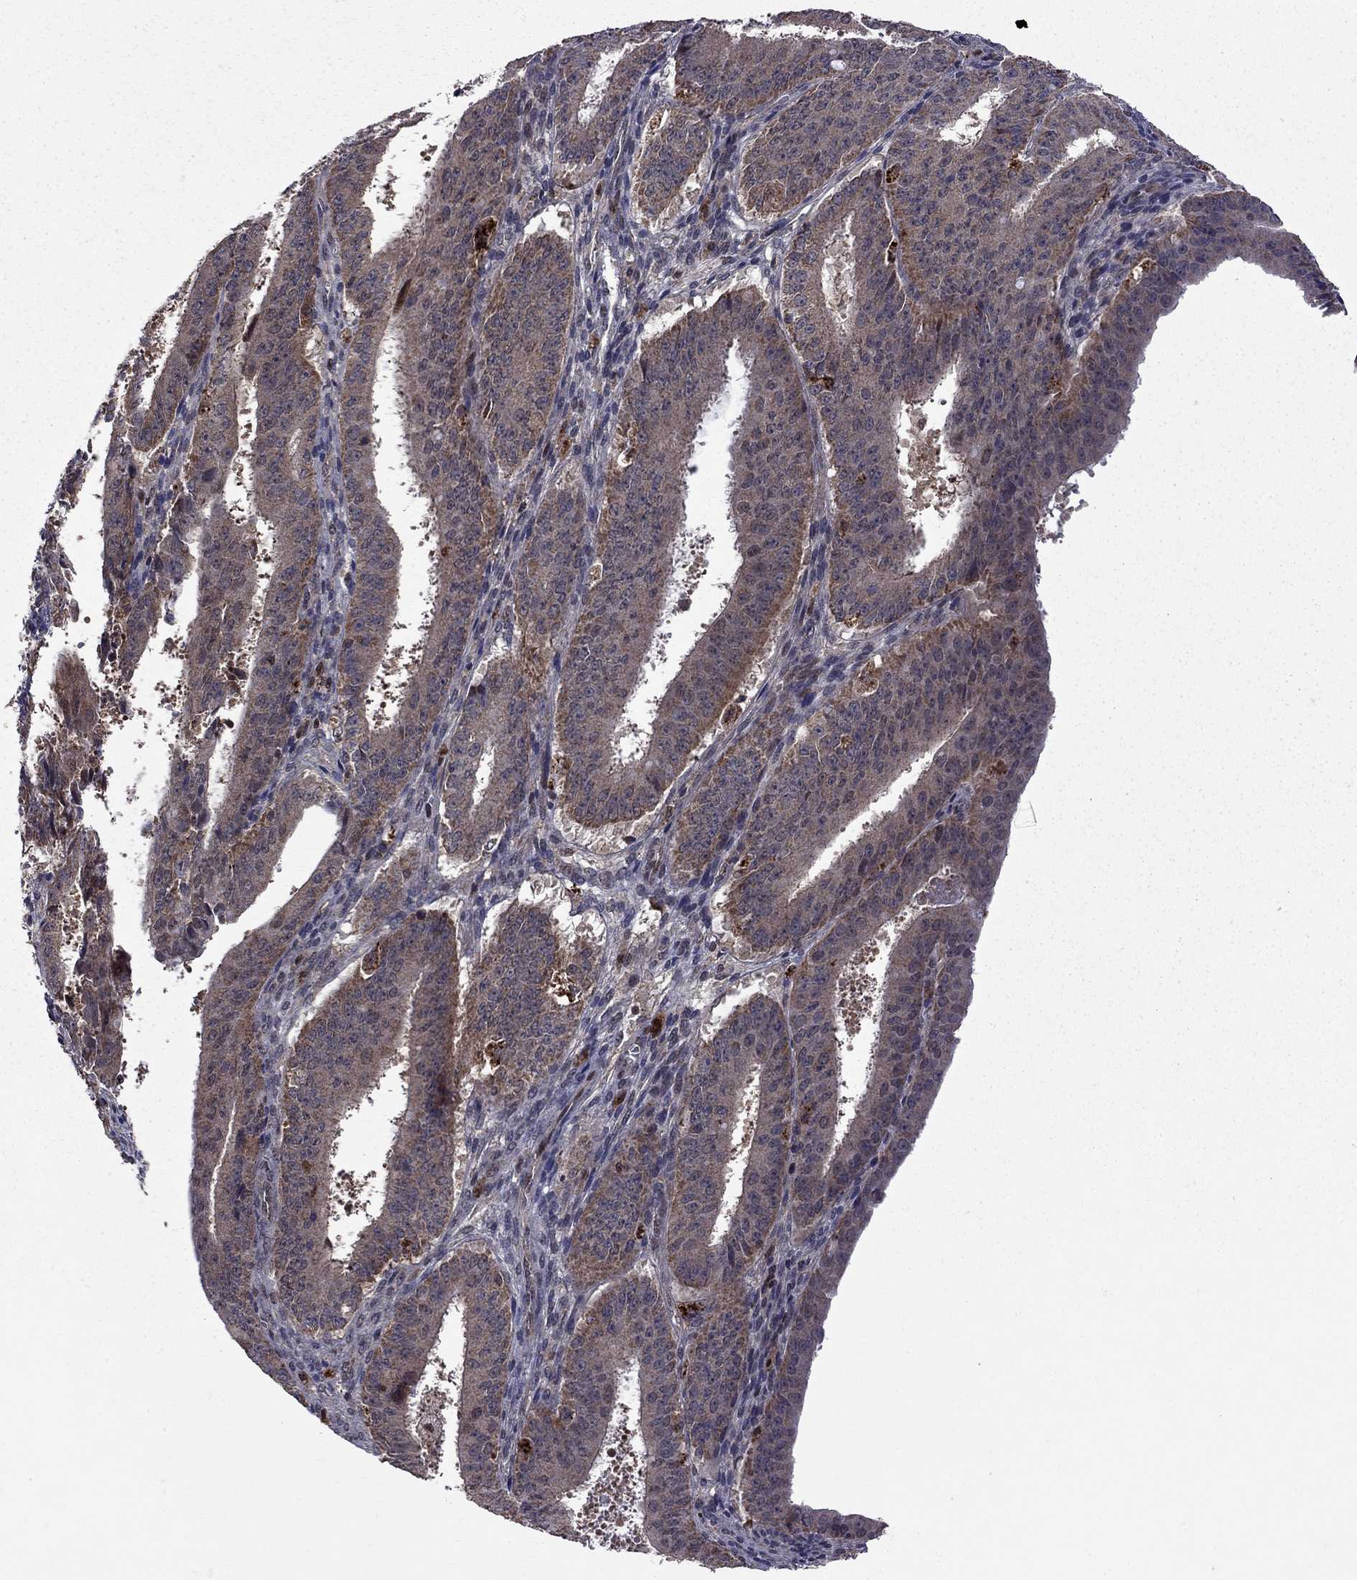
{"staining": {"intensity": "moderate", "quantity": "<25%", "location": "cytoplasmic/membranous"}, "tissue": "ovarian cancer", "cell_type": "Tumor cells", "image_type": "cancer", "snomed": [{"axis": "morphology", "description": "Carcinoma, endometroid"}, {"axis": "topography", "description": "Ovary"}], "caption": "Tumor cells reveal moderate cytoplasmic/membranous positivity in about <25% of cells in ovarian endometroid carcinoma. The protein is shown in brown color, while the nuclei are stained blue.", "gene": "IPP", "patient": {"sex": "female", "age": 42}}